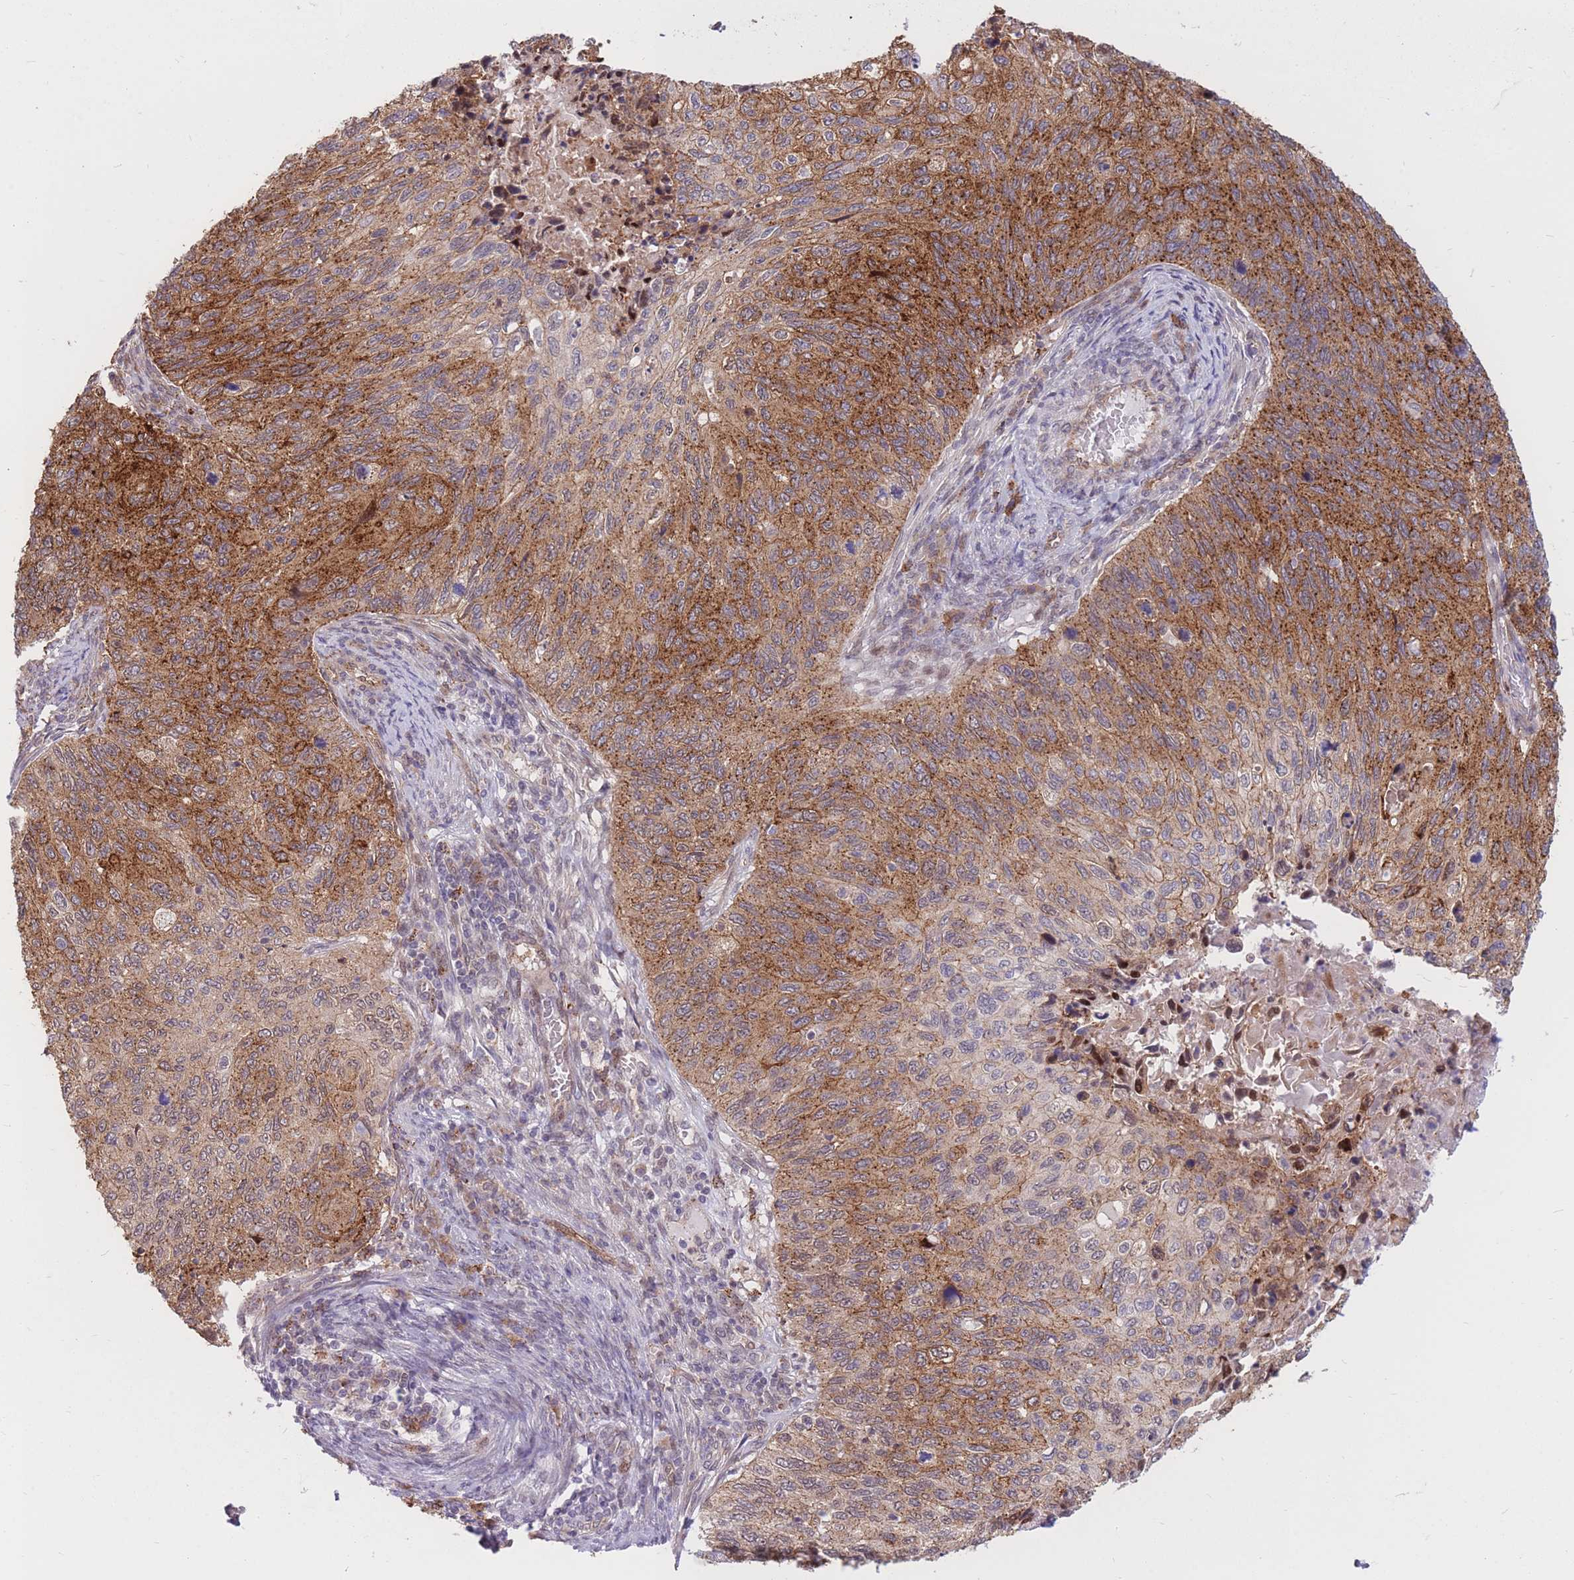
{"staining": {"intensity": "strong", "quantity": ">75%", "location": "cytoplasmic/membranous"}, "tissue": "cervical cancer", "cell_type": "Tumor cells", "image_type": "cancer", "snomed": [{"axis": "morphology", "description": "Squamous cell carcinoma, NOS"}, {"axis": "topography", "description": "Cervix"}], "caption": "There is high levels of strong cytoplasmic/membranous expression in tumor cells of cervical cancer (squamous cell carcinoma), as demonstrated by immunohistochemical staining (brown color).", "gene": "TCF20", "patient": {"sex": "female", "age": 70}}